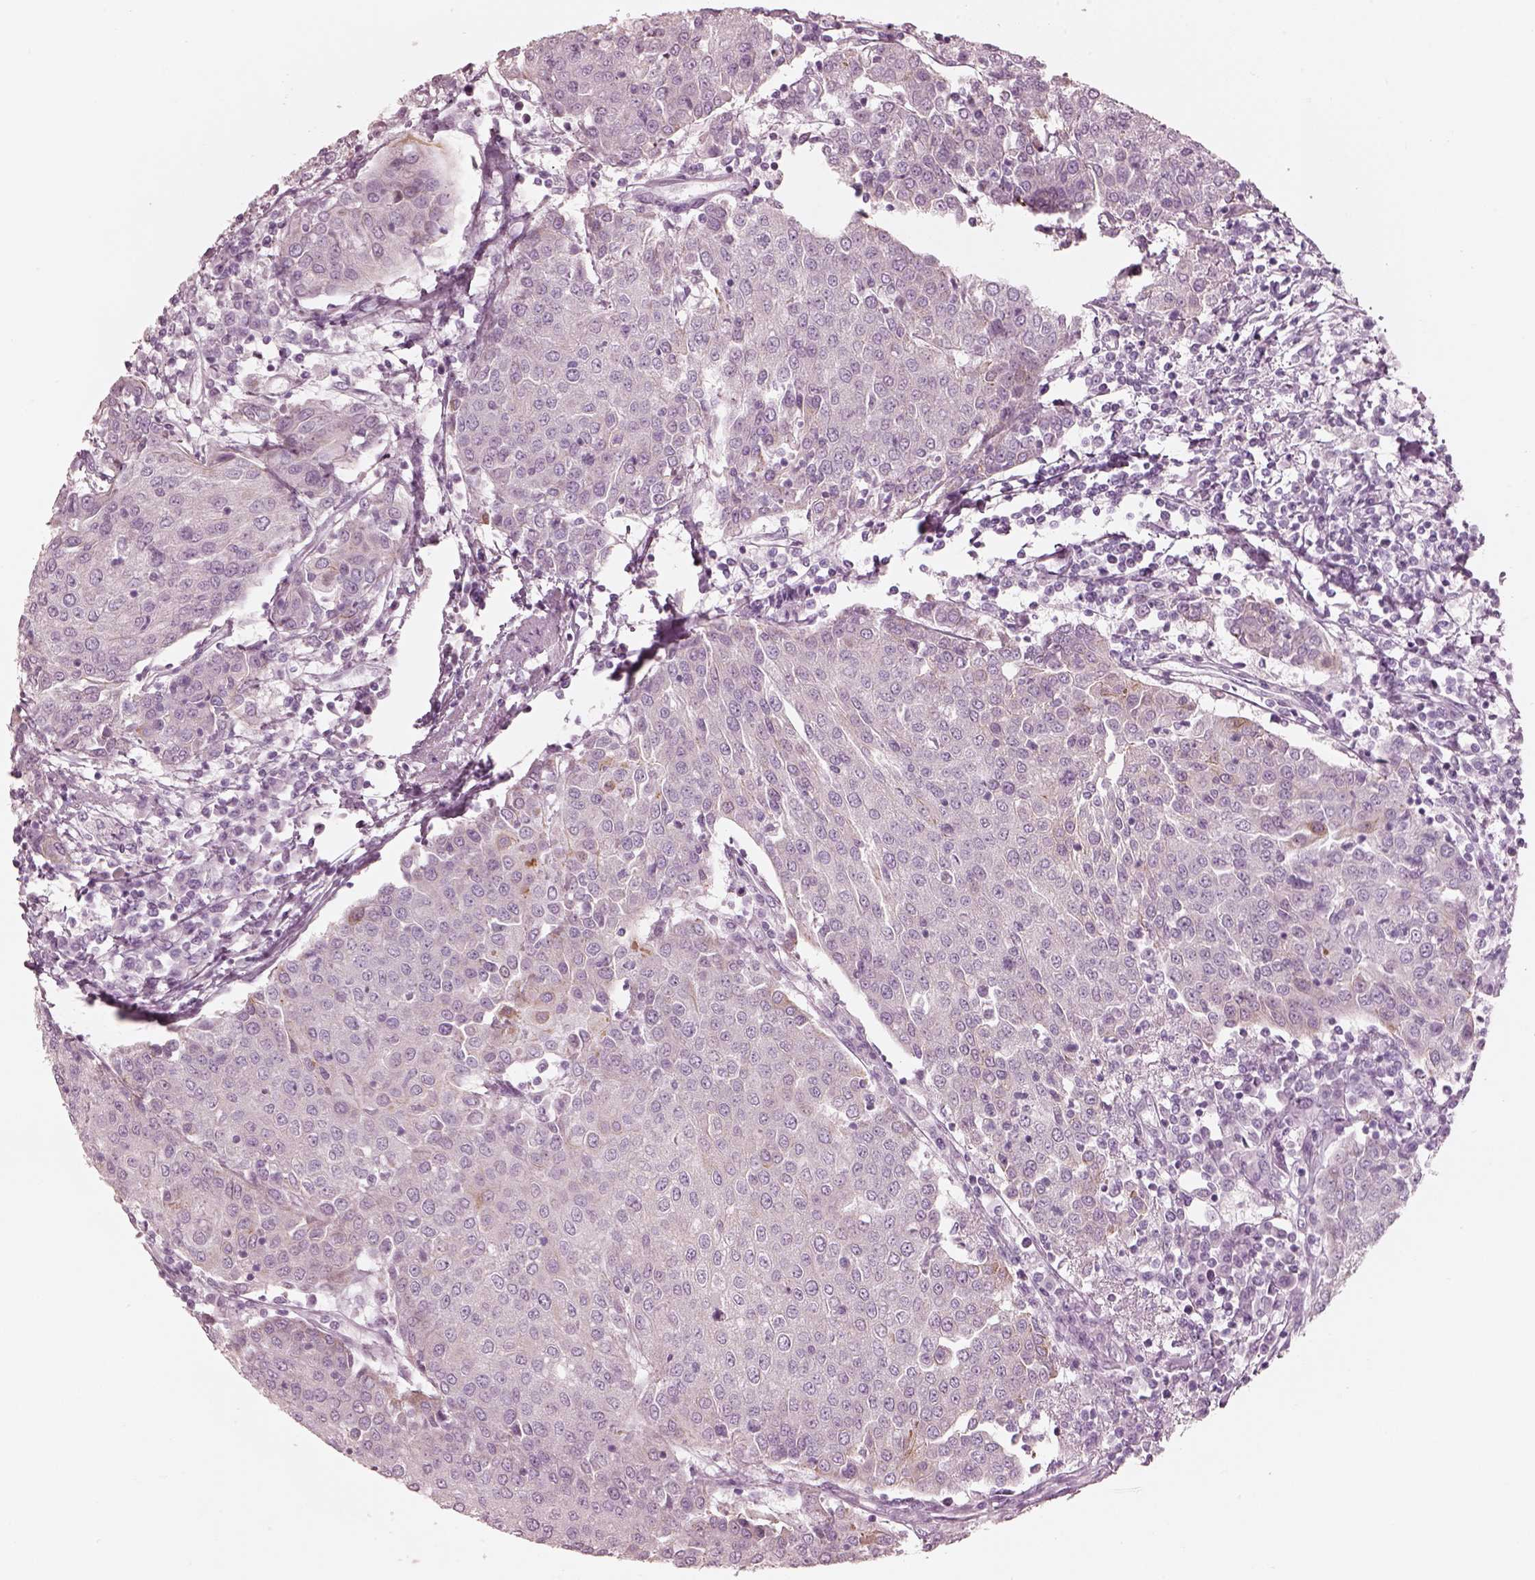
{"staining": {"intensity": "negative", "quantity": "none", "location": "none"}, "tissue": "urothelial cancer", "cell_type": "Tumor cells", "image_type": "cancer", "snomed": [{"axis": "morphology", "description": "Urothelial carcinoma, High grade"}, {"axis": "topography", "description": "Urinary bladder"}], "caption": "An IHC image of urothelial cancer is shown. There is no staining in tumor cells of urothelial cancer.", "gene": "PON3", "patient": {"sex": "female", "age": 85}}